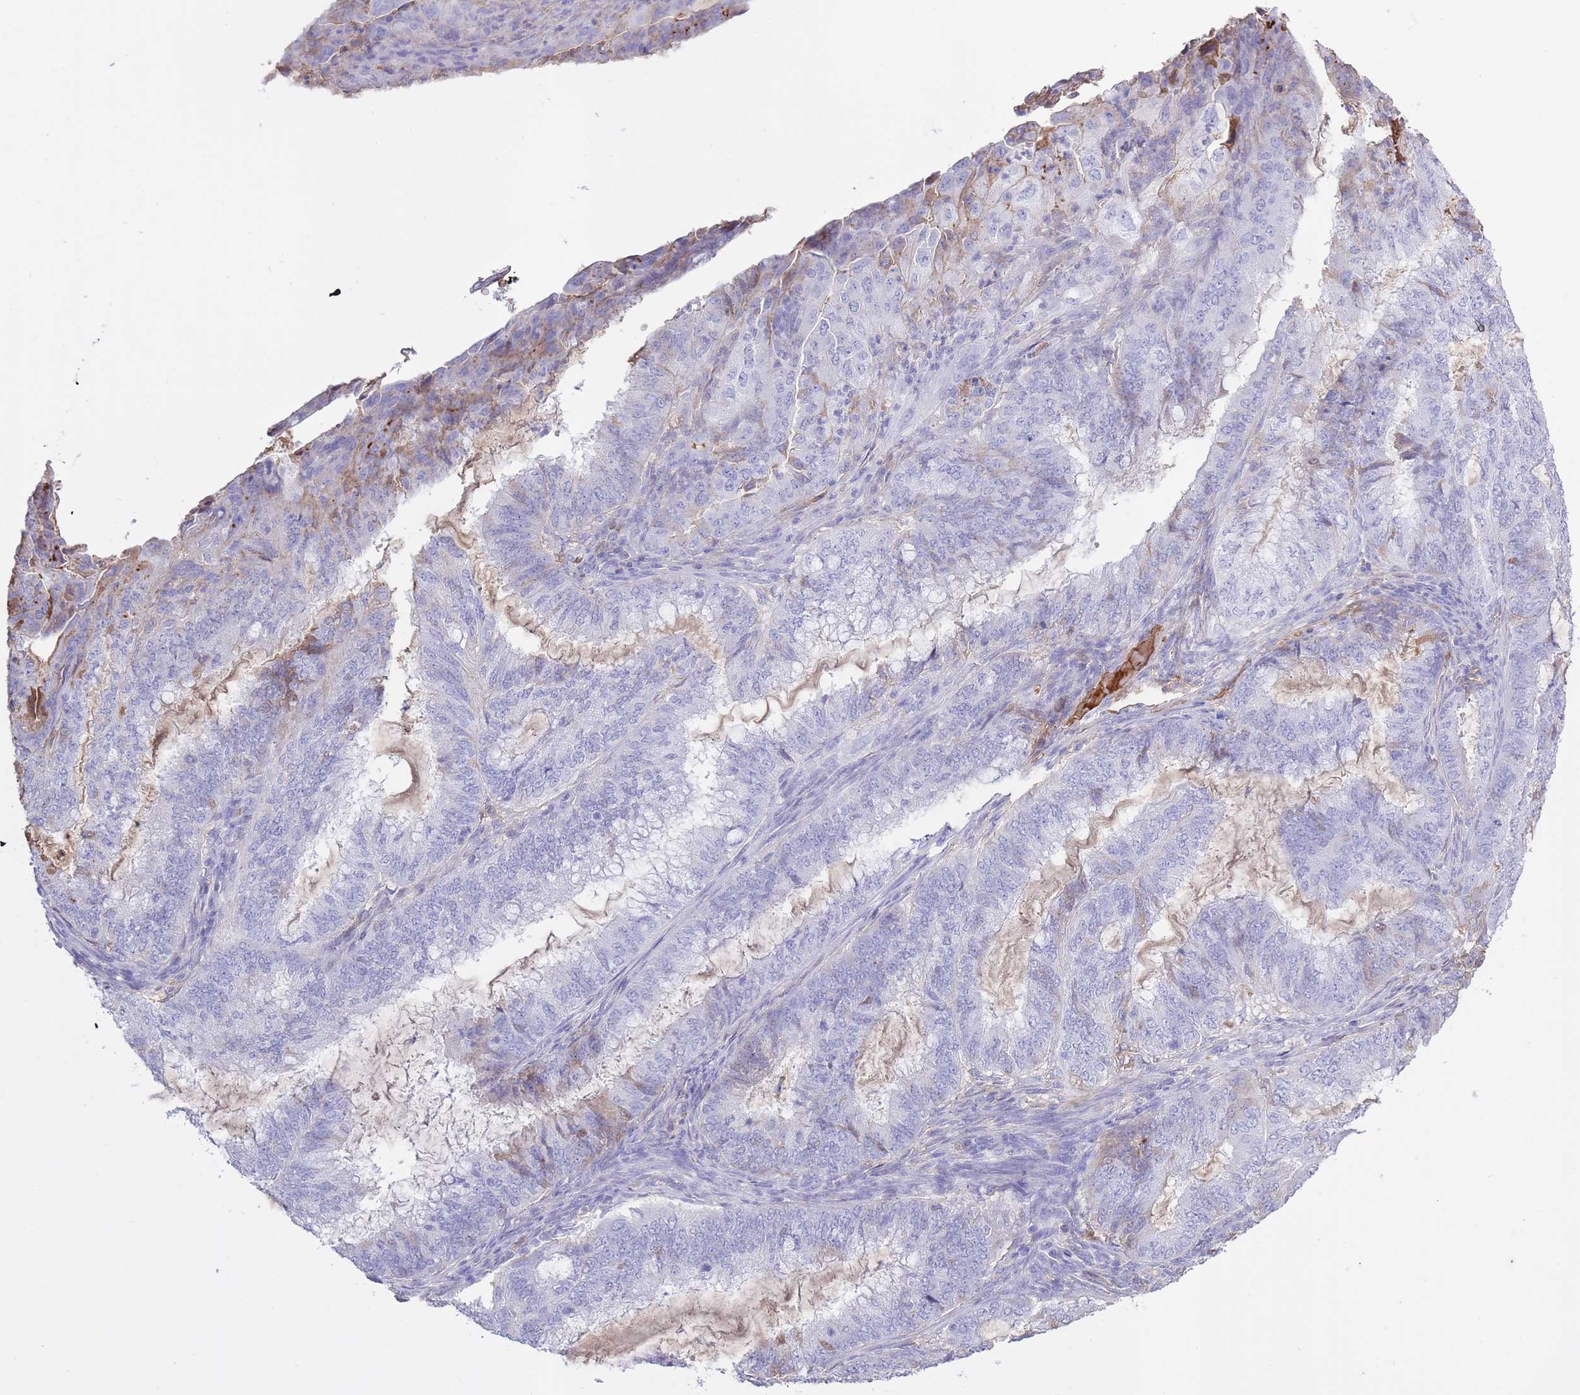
{"staining": {"intensity": "negative", "quantity": "none", "location": "none"}, "tissue": "endometrial cancer", "cell_type": "Tumor cells", "image_type": "cancer", "snomed": [{"axis": "morphology", "description": "Adenocarcinoma, NOS"}, {"axis": "topography", "description": "Endometrium"}], "caption": "Endometrial adenocarcinoma stained for a protein using immunohistochemistry demonstrates no positivity tumor cells.", "gene": "AP3S2", "patient": {"sex": "female", "age": 51}}